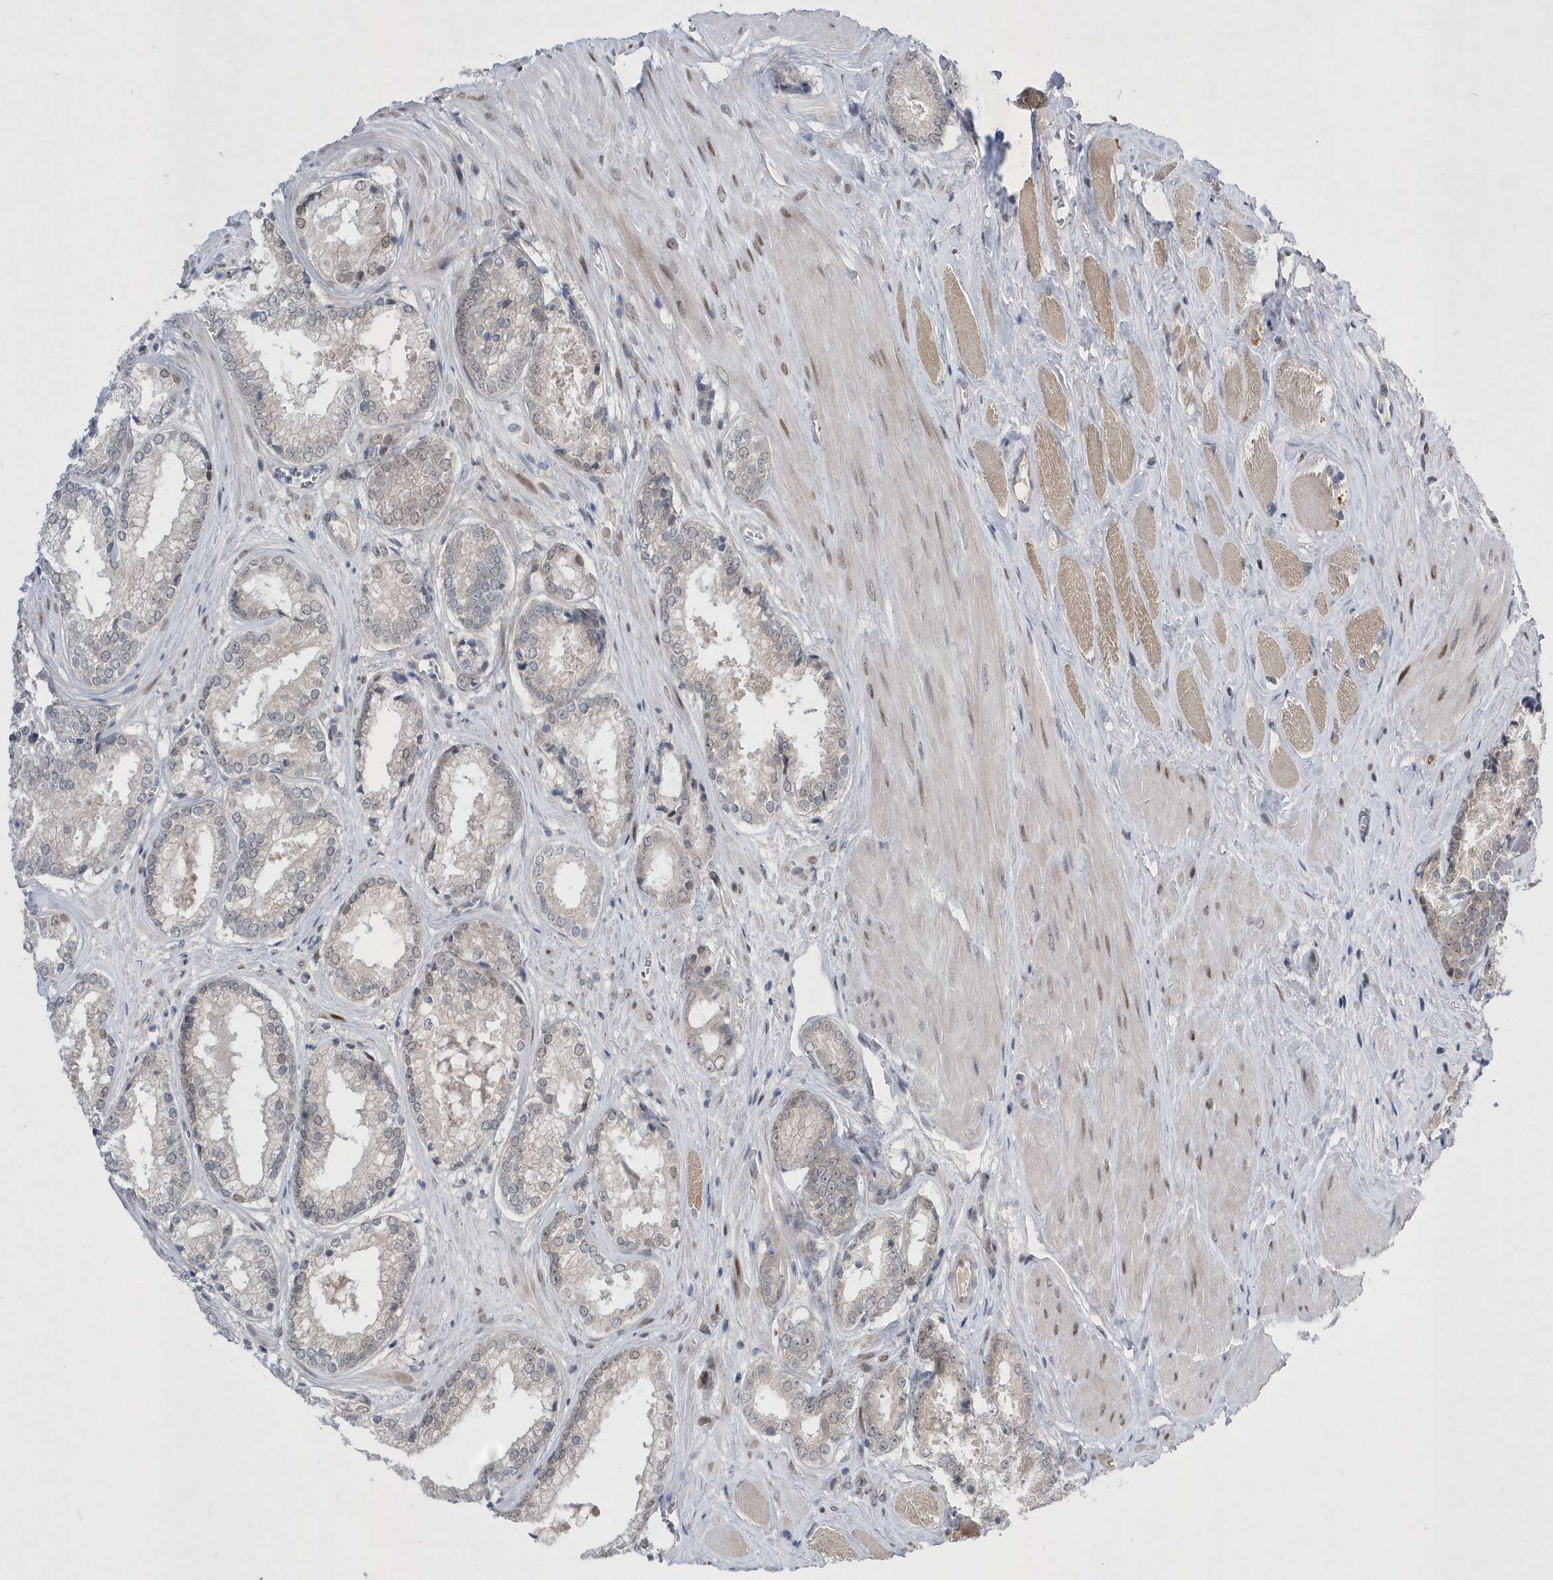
{"staining": {"intensity": "negative", "quantity": "none", "location": "none"}, "tissue": "prostate cancer", "cell_type": "Tumor cells", "image_type": "cancer", "snomed": [{"axis": "morphology", "description": "Adenocarcinoma, Low grade"}, {"axis": "topography", "description": "Prostate"}], "caption": "Tumor cells show no significant protein staining in low-grade adenocarcinoma (prostate). (Brightfield microscopy of DAB immunohistochemistry (IHC) at high magnification).", "gene": "ZNF875", "patient": {"sex": "male", "age": 64}}